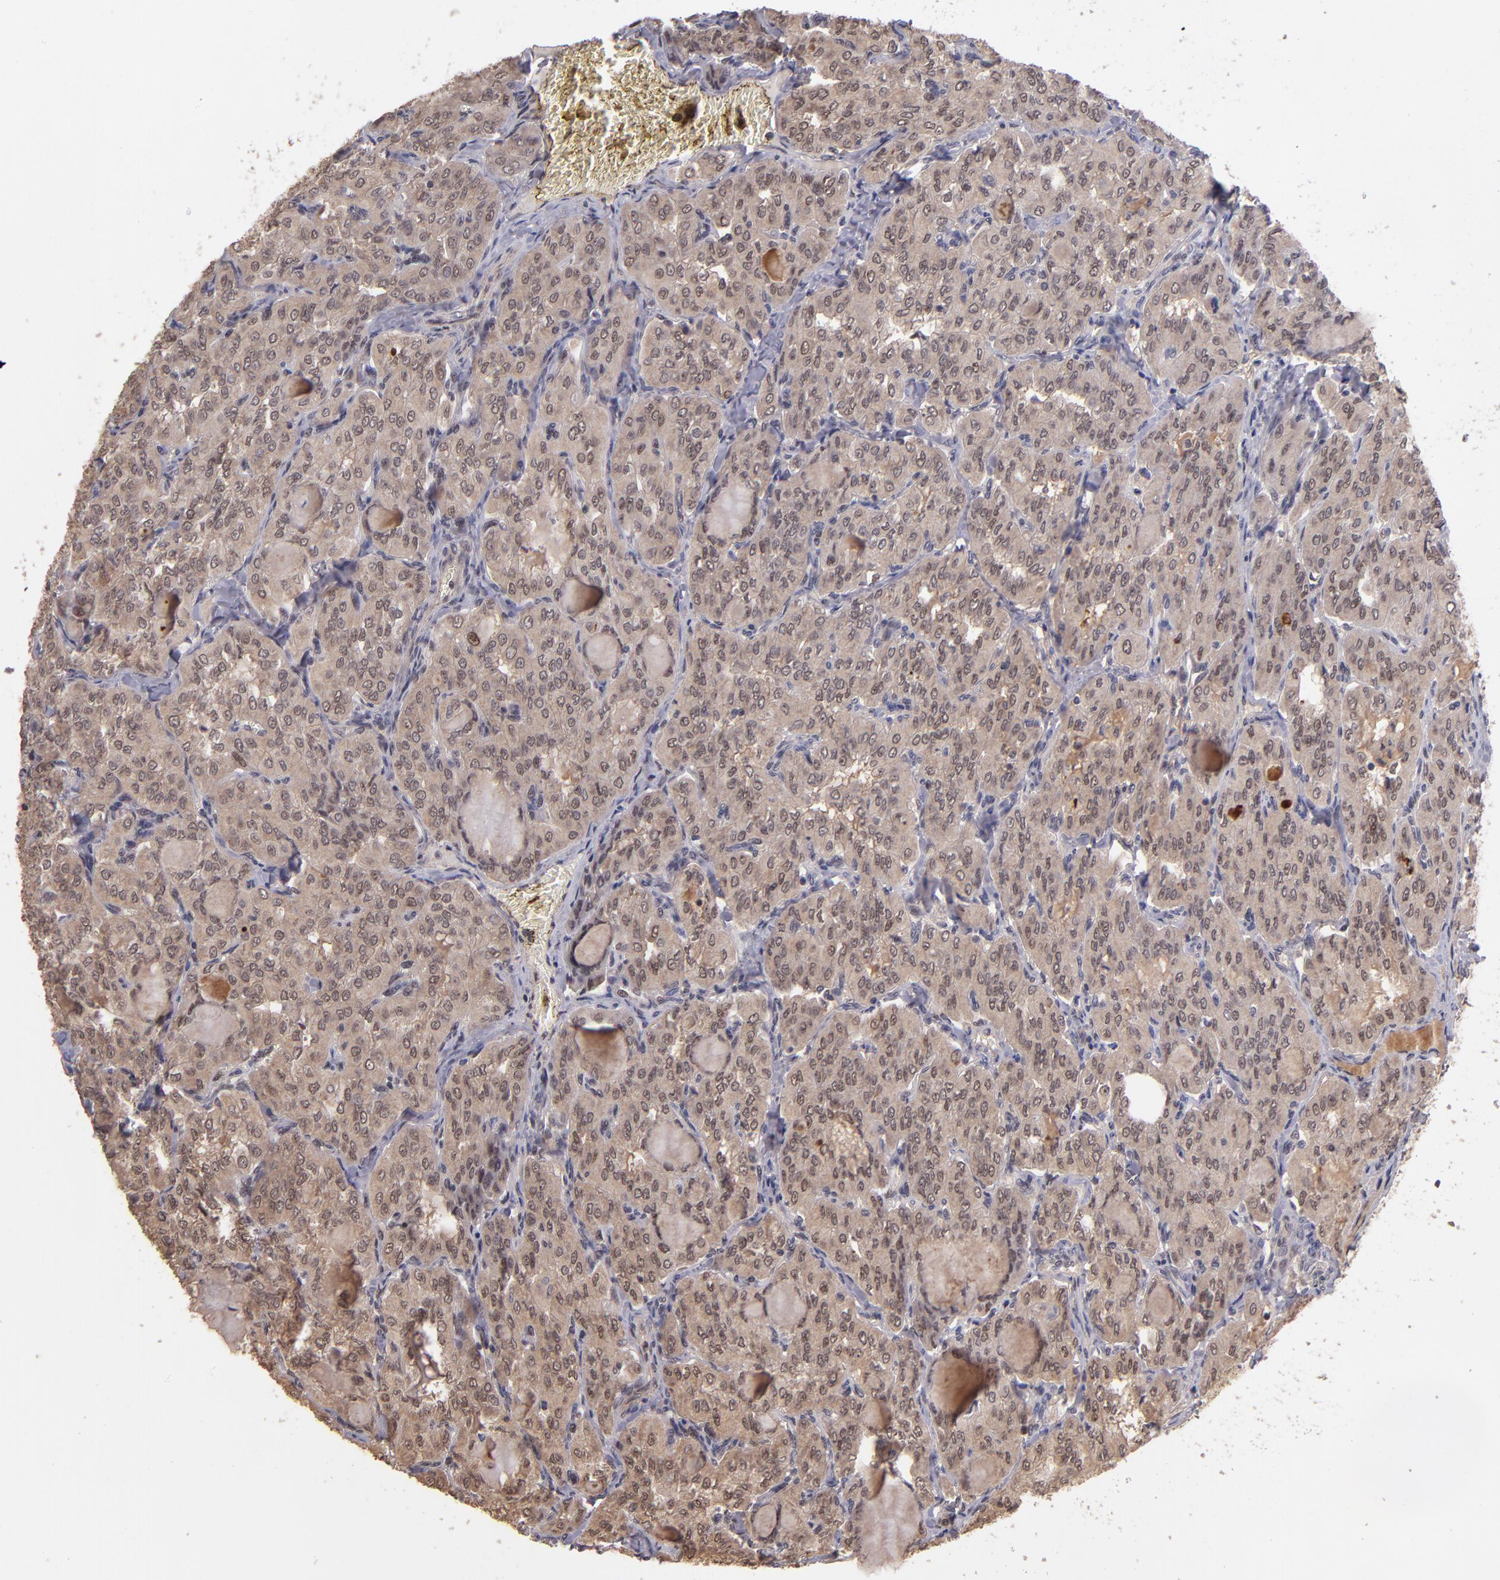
{"staining": {"intensity": "weak", "quantity": ">75%", "location": "cytoplasmic/membranous,nuclear"}, "tissue": "thyroid cancer", "cell_type": "Tumor cells", "image_type": "cancer", "snomed": [{"axis": "morphology", "description": "Papillary adenocarcinoma, NOS"}, {"axis": "topography", "description": "Thyroid gland"}], "caption": "A histopathology image of human thyroid cancer (papillary adenocarcinoma) stained for a protein displays weak cytoplasmic/membranous and nuclear brown staining in tumor cells. Nuclei are stained in blue.", "gene": "ABHD12B", "patient": {"sex": "male", "age": 20}}